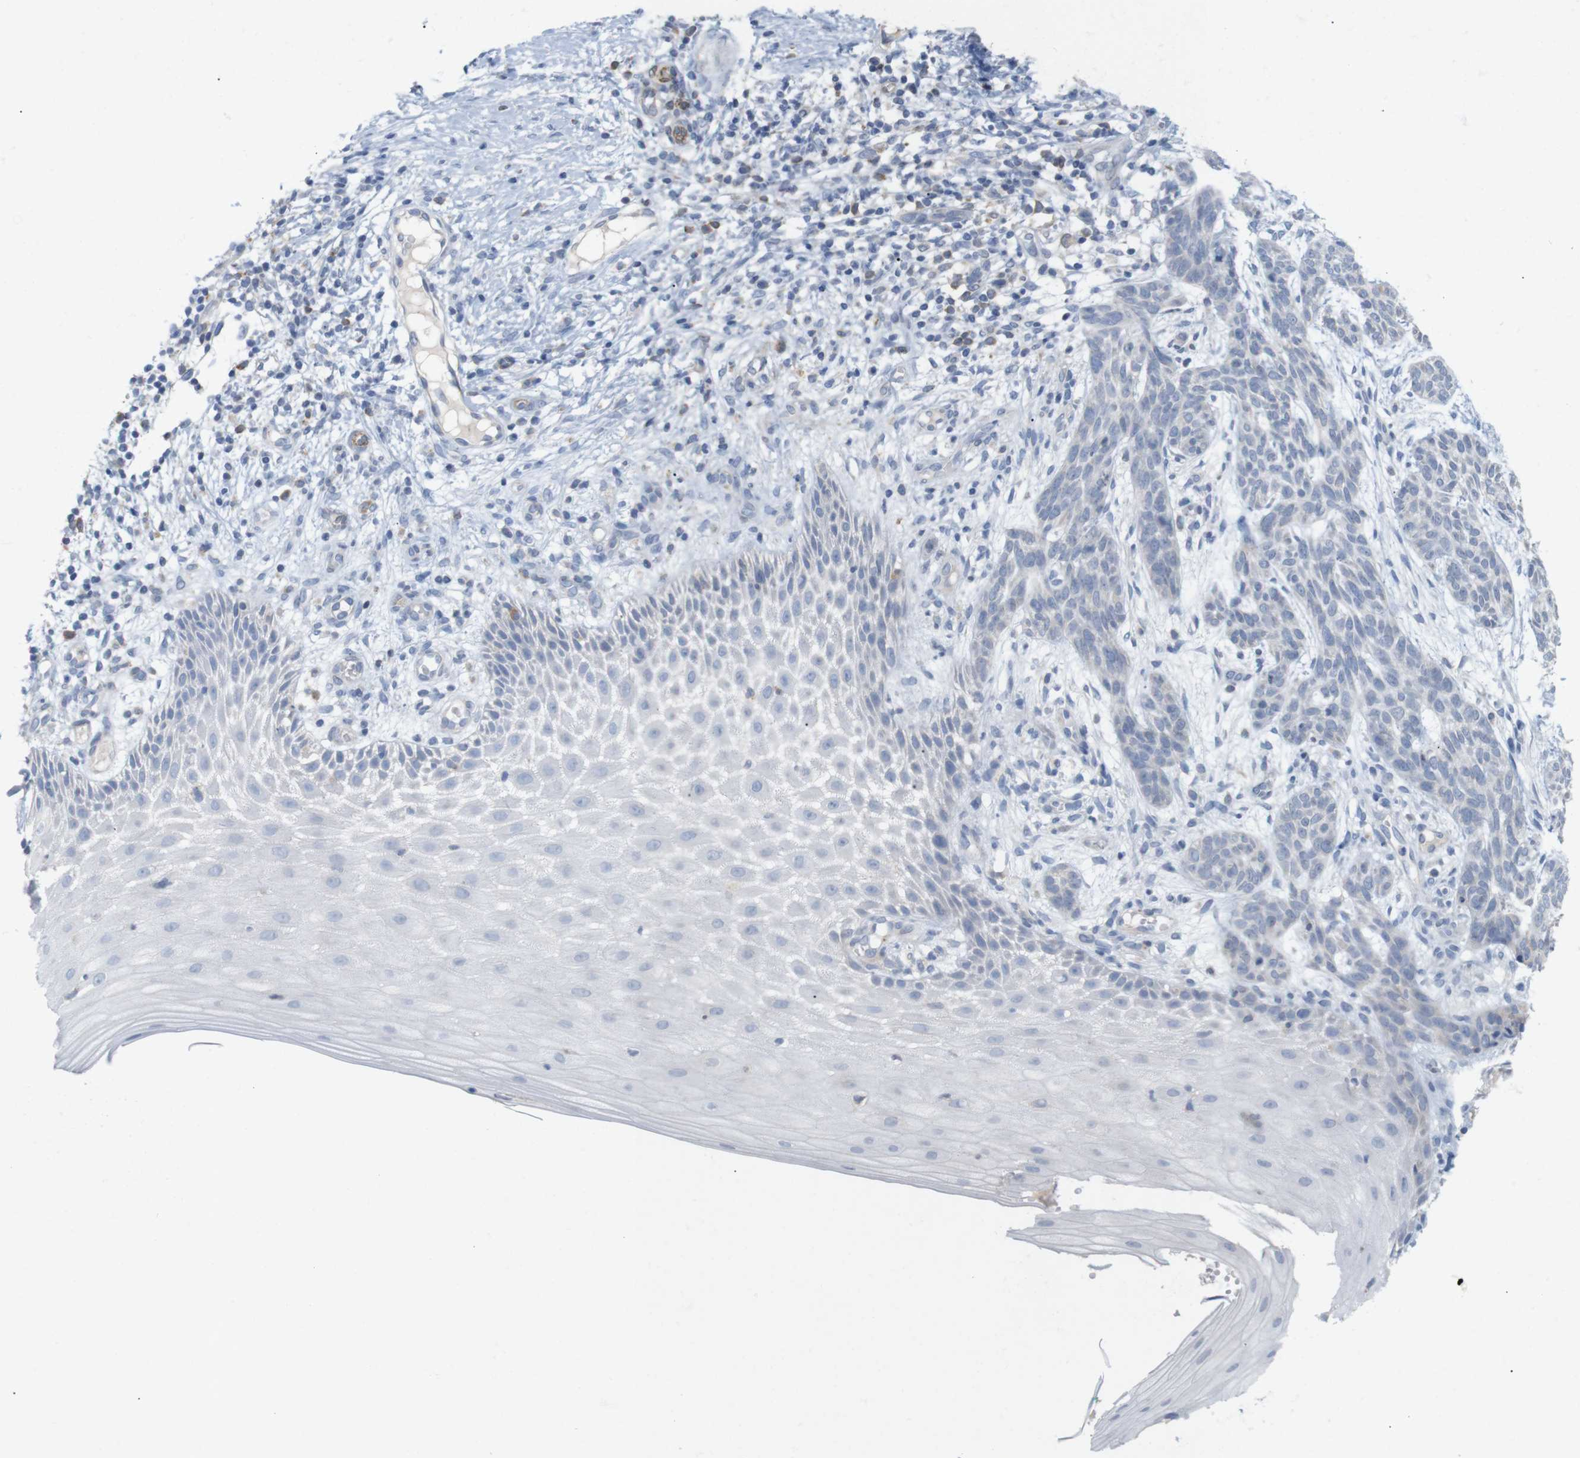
{"staining": {"intensity": "negative", "quantity": "none", "location": "none"}, "tissue": "skin cancer", "cell_type": "Tumor cells", "image_type": "cancer", "snomed": [{"axis": "morphology", "description": "Basal cell carcinoma"}, {"axis": "topography", "description": "Skin"}], "caption": "Immunohistochemistry histopathology image of neoplastic tissue: human basal cell carcinoma (skin) stained with DAB demonstrates no significant protein expression in tumor cells. (Immunohistochemistry, brightfield microscopy, high magnification).", "gene": "ITPR1", "patient": {"sex": "female", "age": 59}}